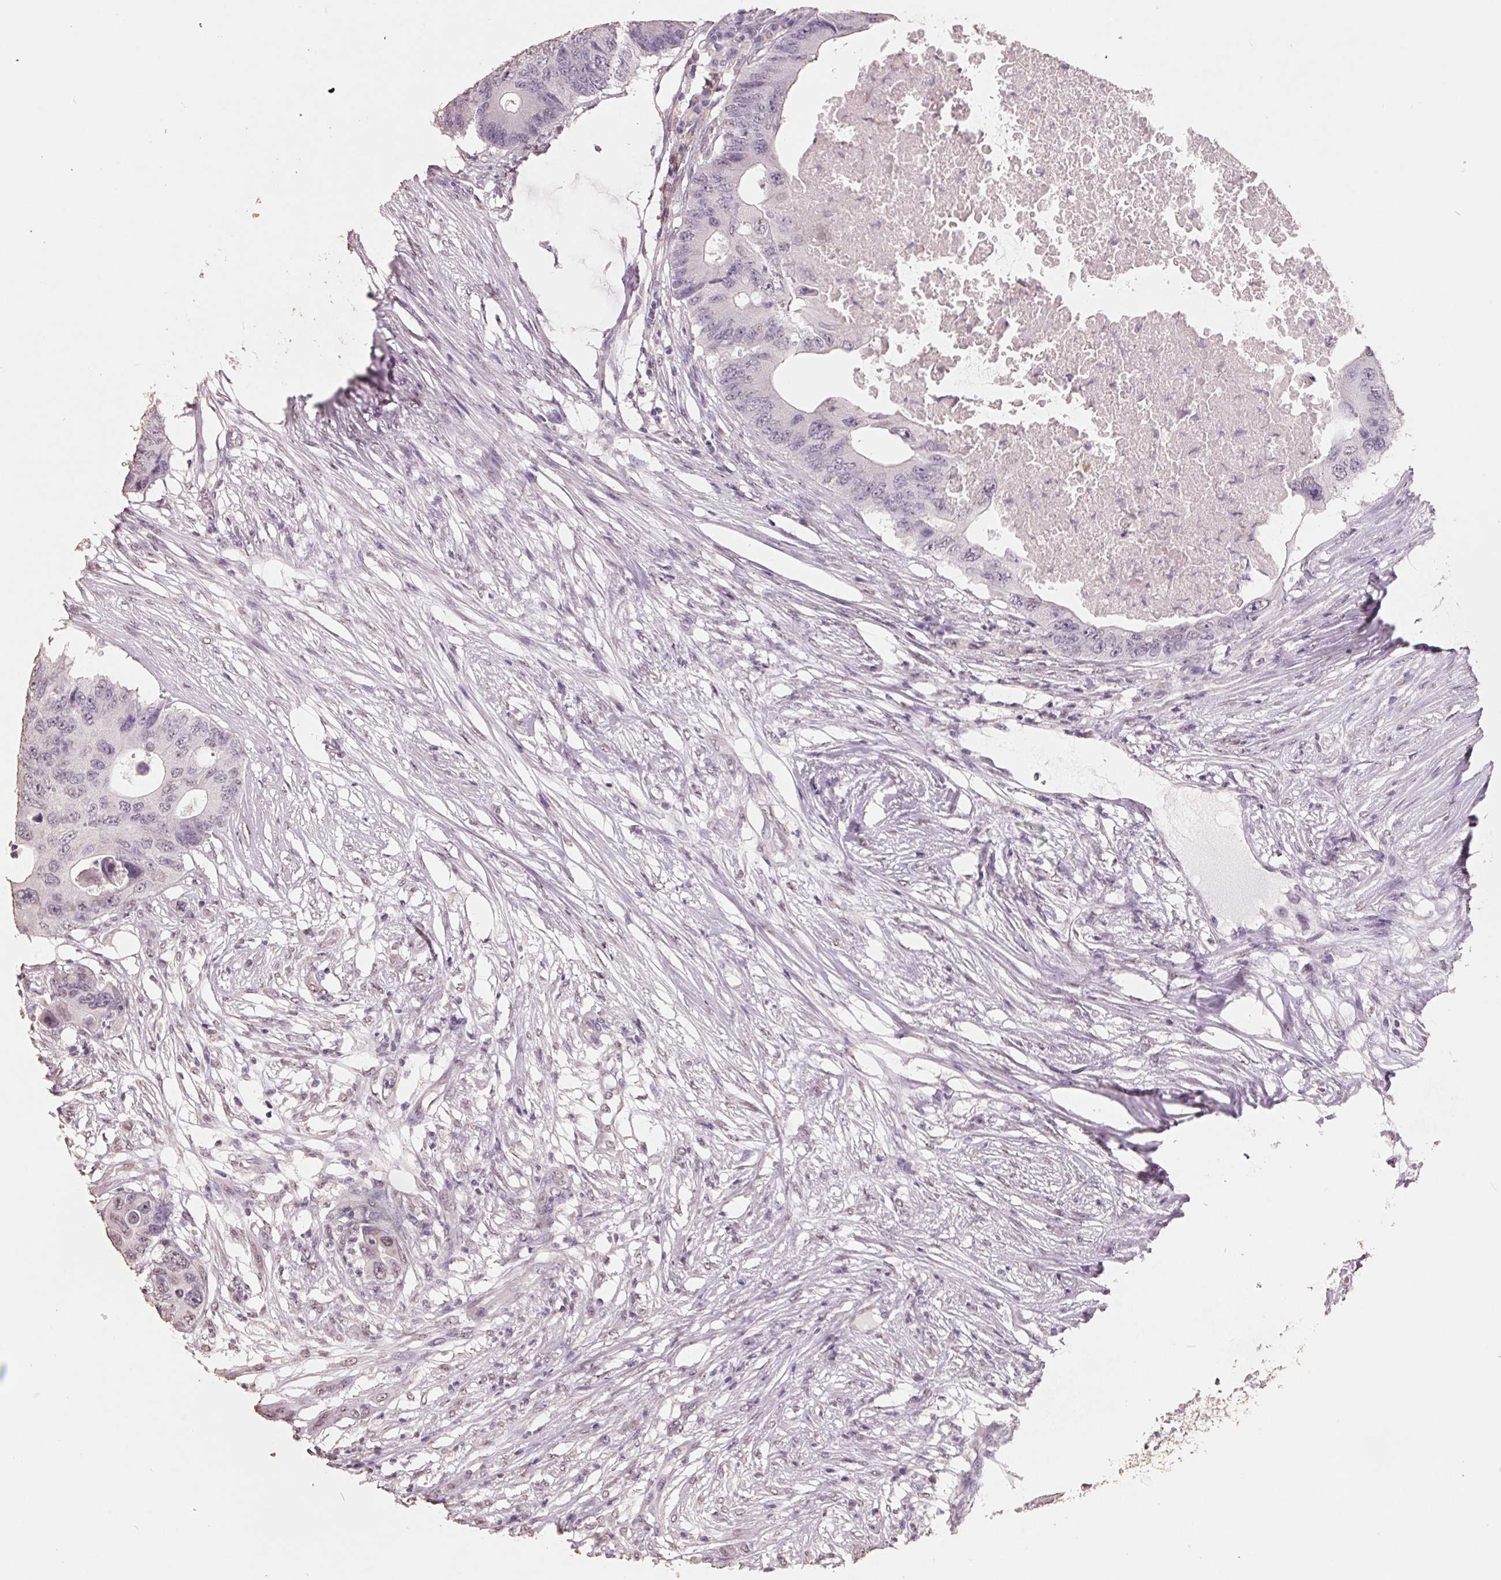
{"staining": {"intensity": "negative", "quantity": "none", "location": "none"}, "tissue": "colorectal cancer", "cell_type": "Tumor cells", "image_type": "cancer", "snomed": [{"axis": "morphology", "description": "Adenocarcinoma, NOS"}, {"axis": "topography", "description": "Colon"}], "caption": "A micrograph of human colorectal cancer is negative for staining in tumor cells. Brightfield microscopy of immunohistochemistry (IHC) stained with DAB (3,3'-diaminobenzidine) (brown) and hematoxylin (blue), captured at high magnification.", "gene": "FTCD", "patient": {"sex": "male", "age": 71}}